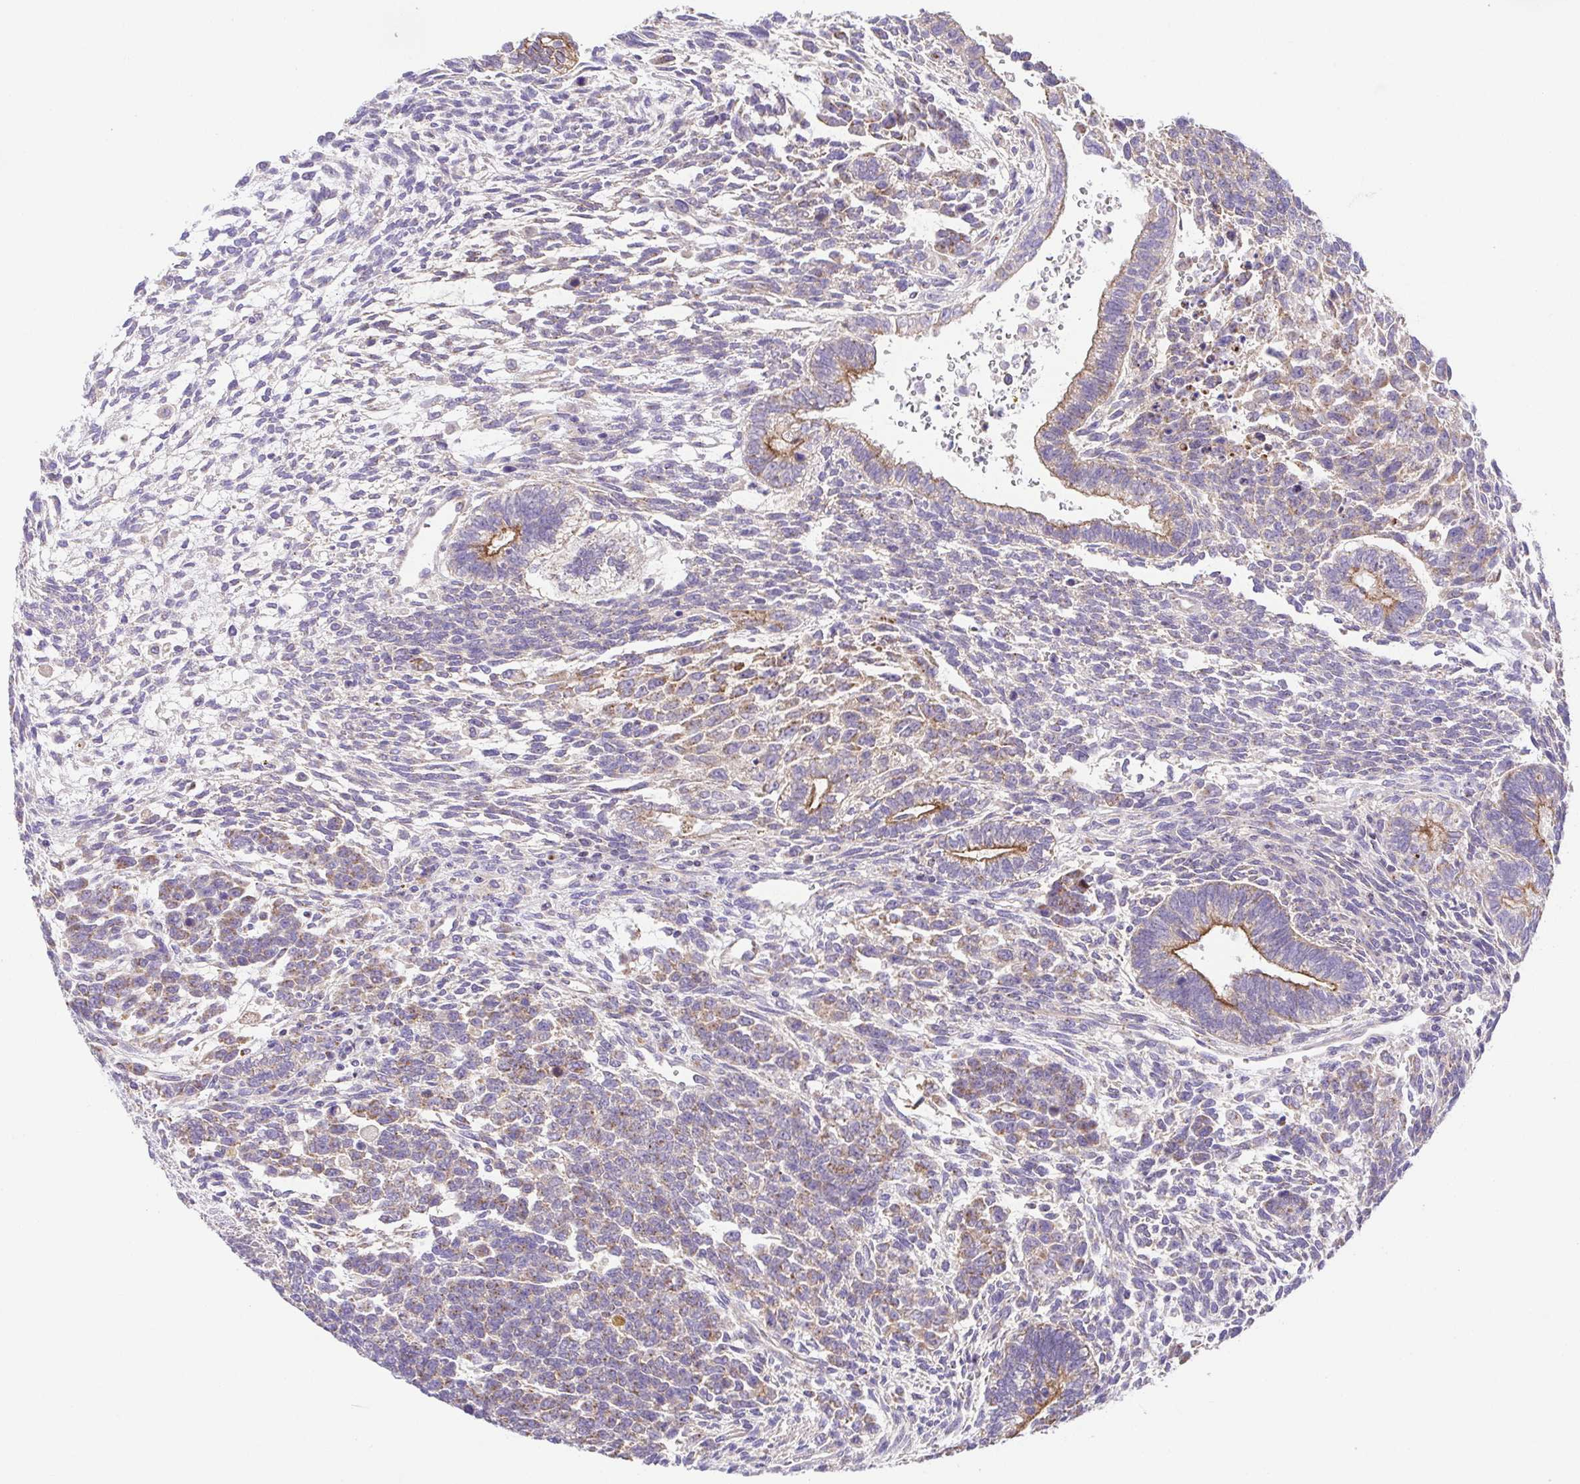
{"staining": {"intensity": "moderate", "quantity": "<25%", "location": "cytoplasmic/membranous"}, "tissue": "testis cancer", "cell_type": "Tumor cells", "image_type": "cancer", "snomed": [{"axis": "morphology", "description": "Carcinoma, Embryonal, NOS"}, {"axis": "topography", "description": "Testis"}], "caption": "A photomicrograph of human embryonal carcinoma (testis) stained for a protein exhibits moderate cytoplasmic/membranous brown staining in tumor cells. (DAB = brown stain, brightfield microscopy at high magnification).", "gene": "SLC13A1", "patient": {"sex": "male", "age": 23}}